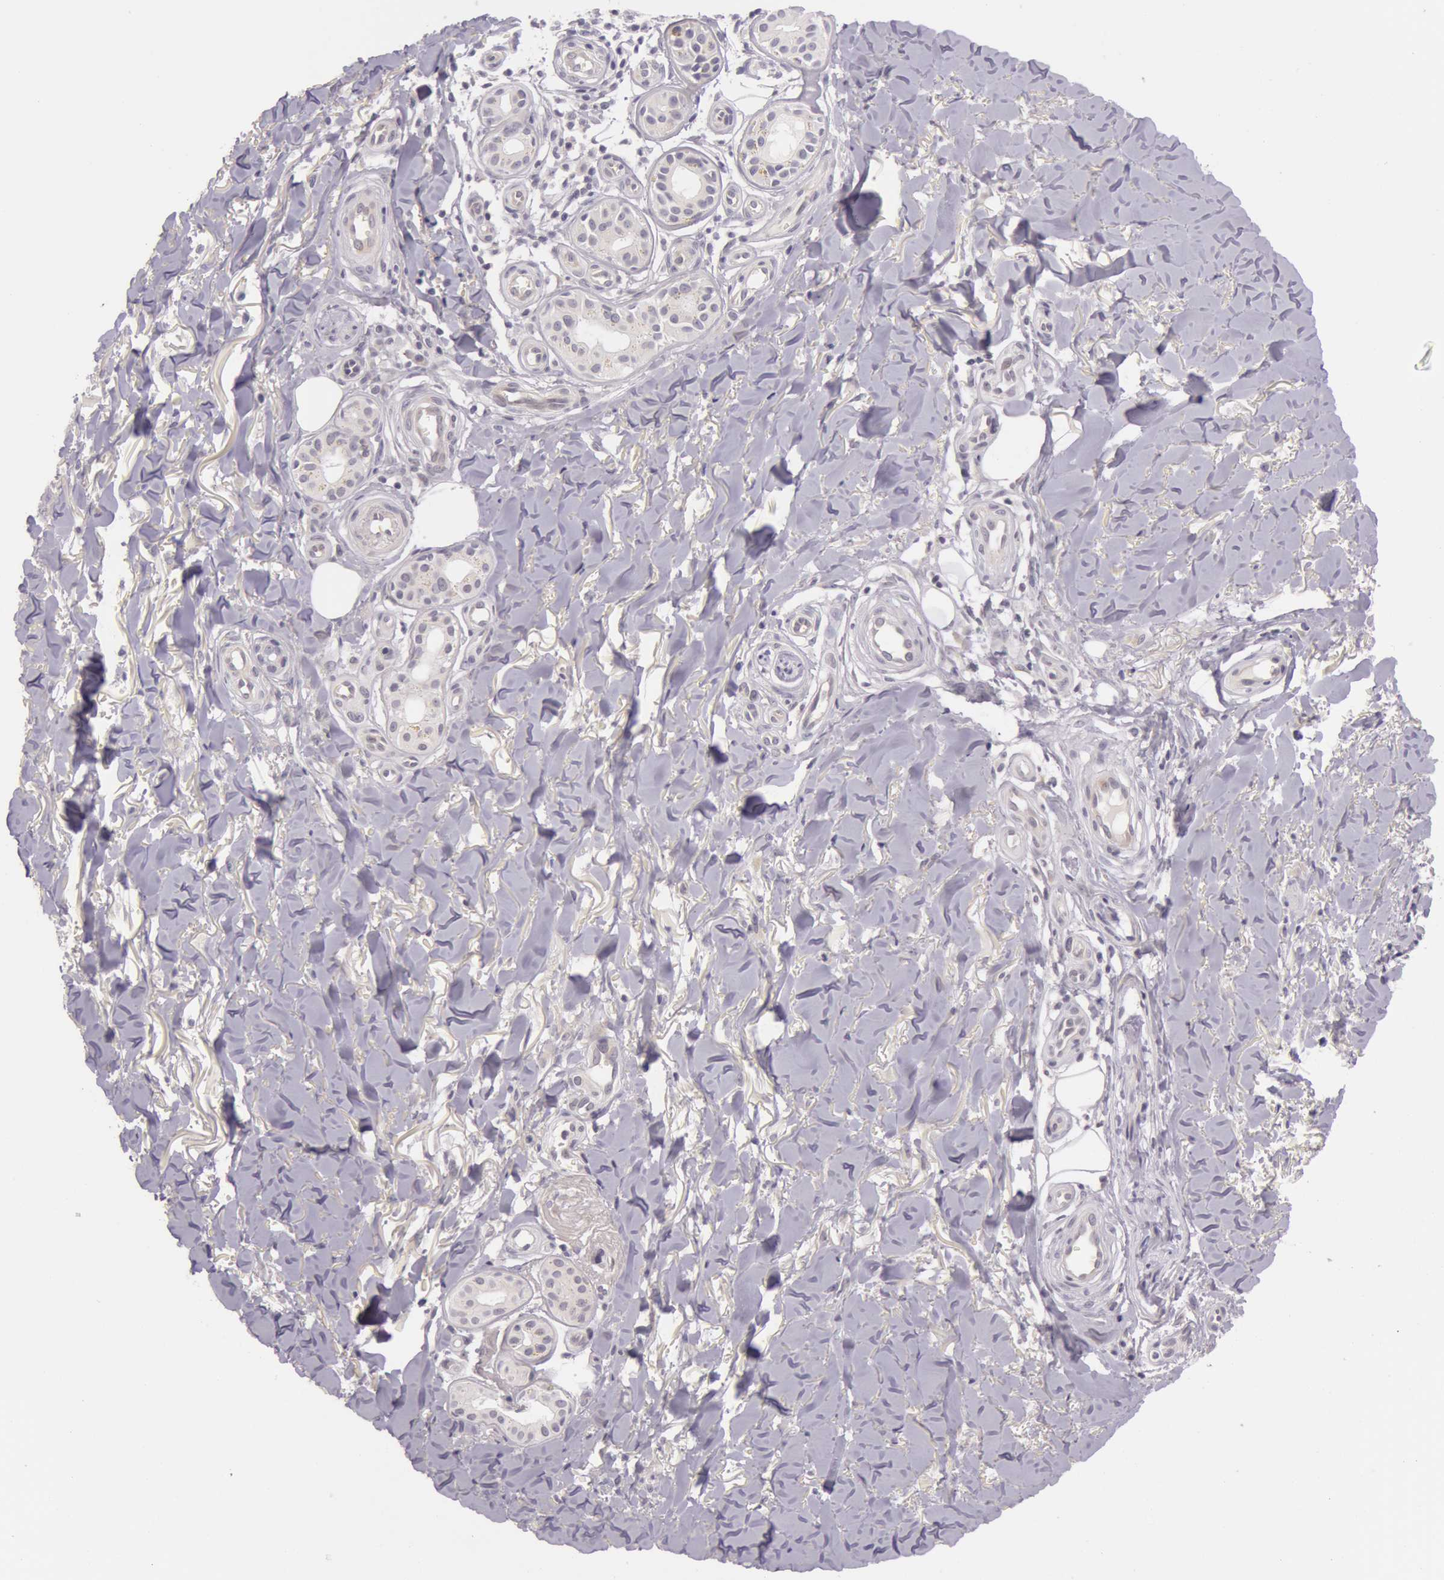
{"staining": {"intensity": "negative", "quantity": "none", "location": "none"}, "tissue": "skin cancer", "cell_type": "Tumor cells", "image_type": "cancer", "snomed": [{"axis": "morphology", "description": "Basal cell carcinoma"}, {"axis": "topography", "description": "Skin"}], "caption": "This is an immunohistochemistry (IHC) photomicrograph of basal cell carcinoma (skin). There is no positivity in tumor cells.", "gene": "RBMY1F", "patient": {"sex": "male", "age": 81}}